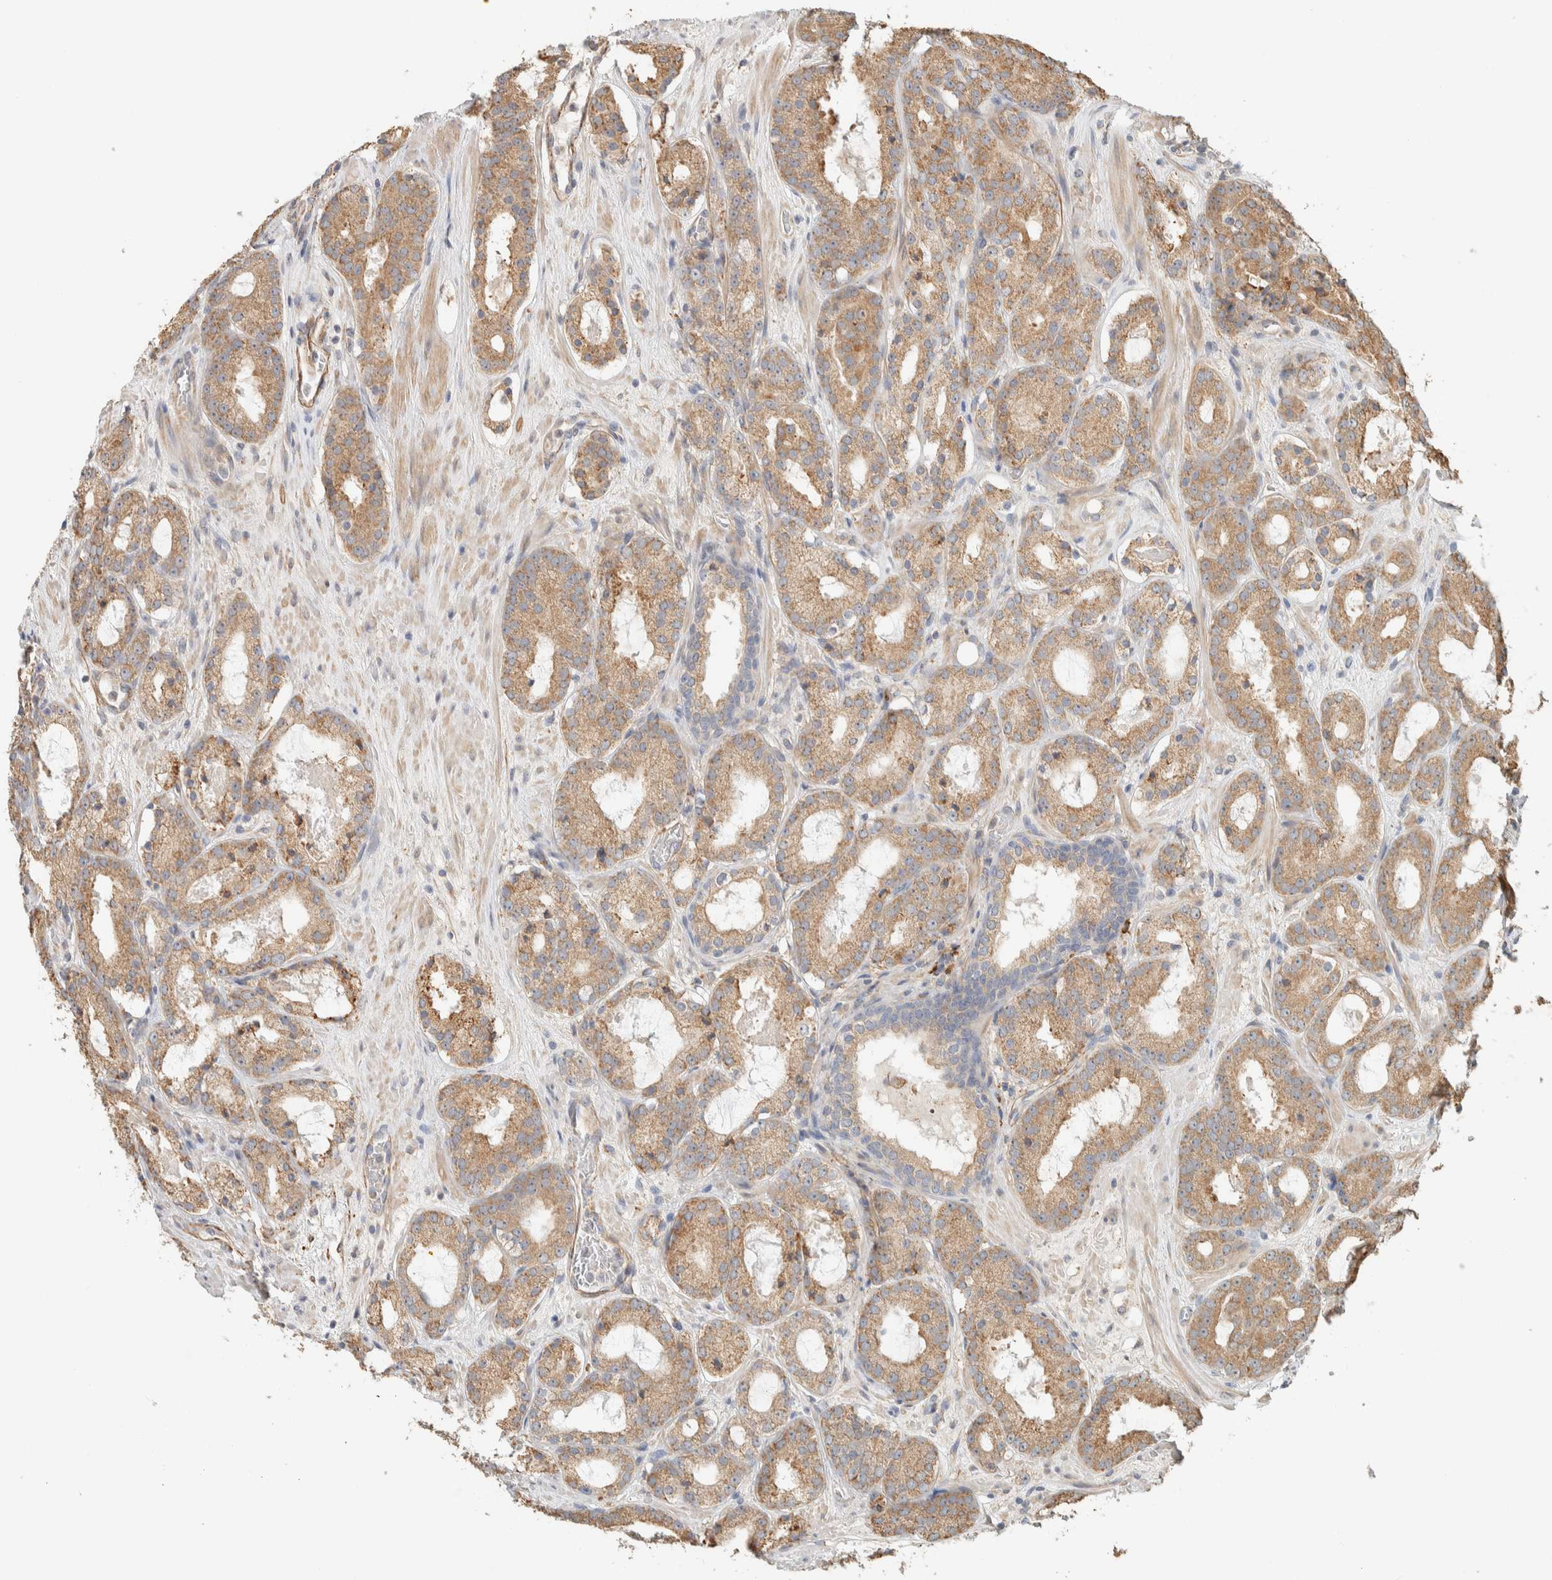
{"staining": {"intensity": "moderate", "quantity": ">75%", "location": "cytoplasmic/membranous"}, "tissue": "prostate cancer", "cell_type": "Tumor cells", "image_type": "cancer", "snomed": [{"axis": "morphology", "description": "Adenocarcinoma, Low grade"}, {"axis": "topography", "description": "Prostate"}], "caption": "High-magnification brightfield microscopy of prostate cancer (low-grade adenocarcinoma) stained with DAB (brown) and counterstained with hematoxylin (blue). tumor cells exhibit moderate cytoplasmic/membranous positivity is appreciated in approximately>75% of cells. (DAB (3,3'-diaminobenzidine) = brown stain, brightfield microscopy at high magnification).", "gene": "KLHL40", "patient": {"sex": "male", "age": 69}}